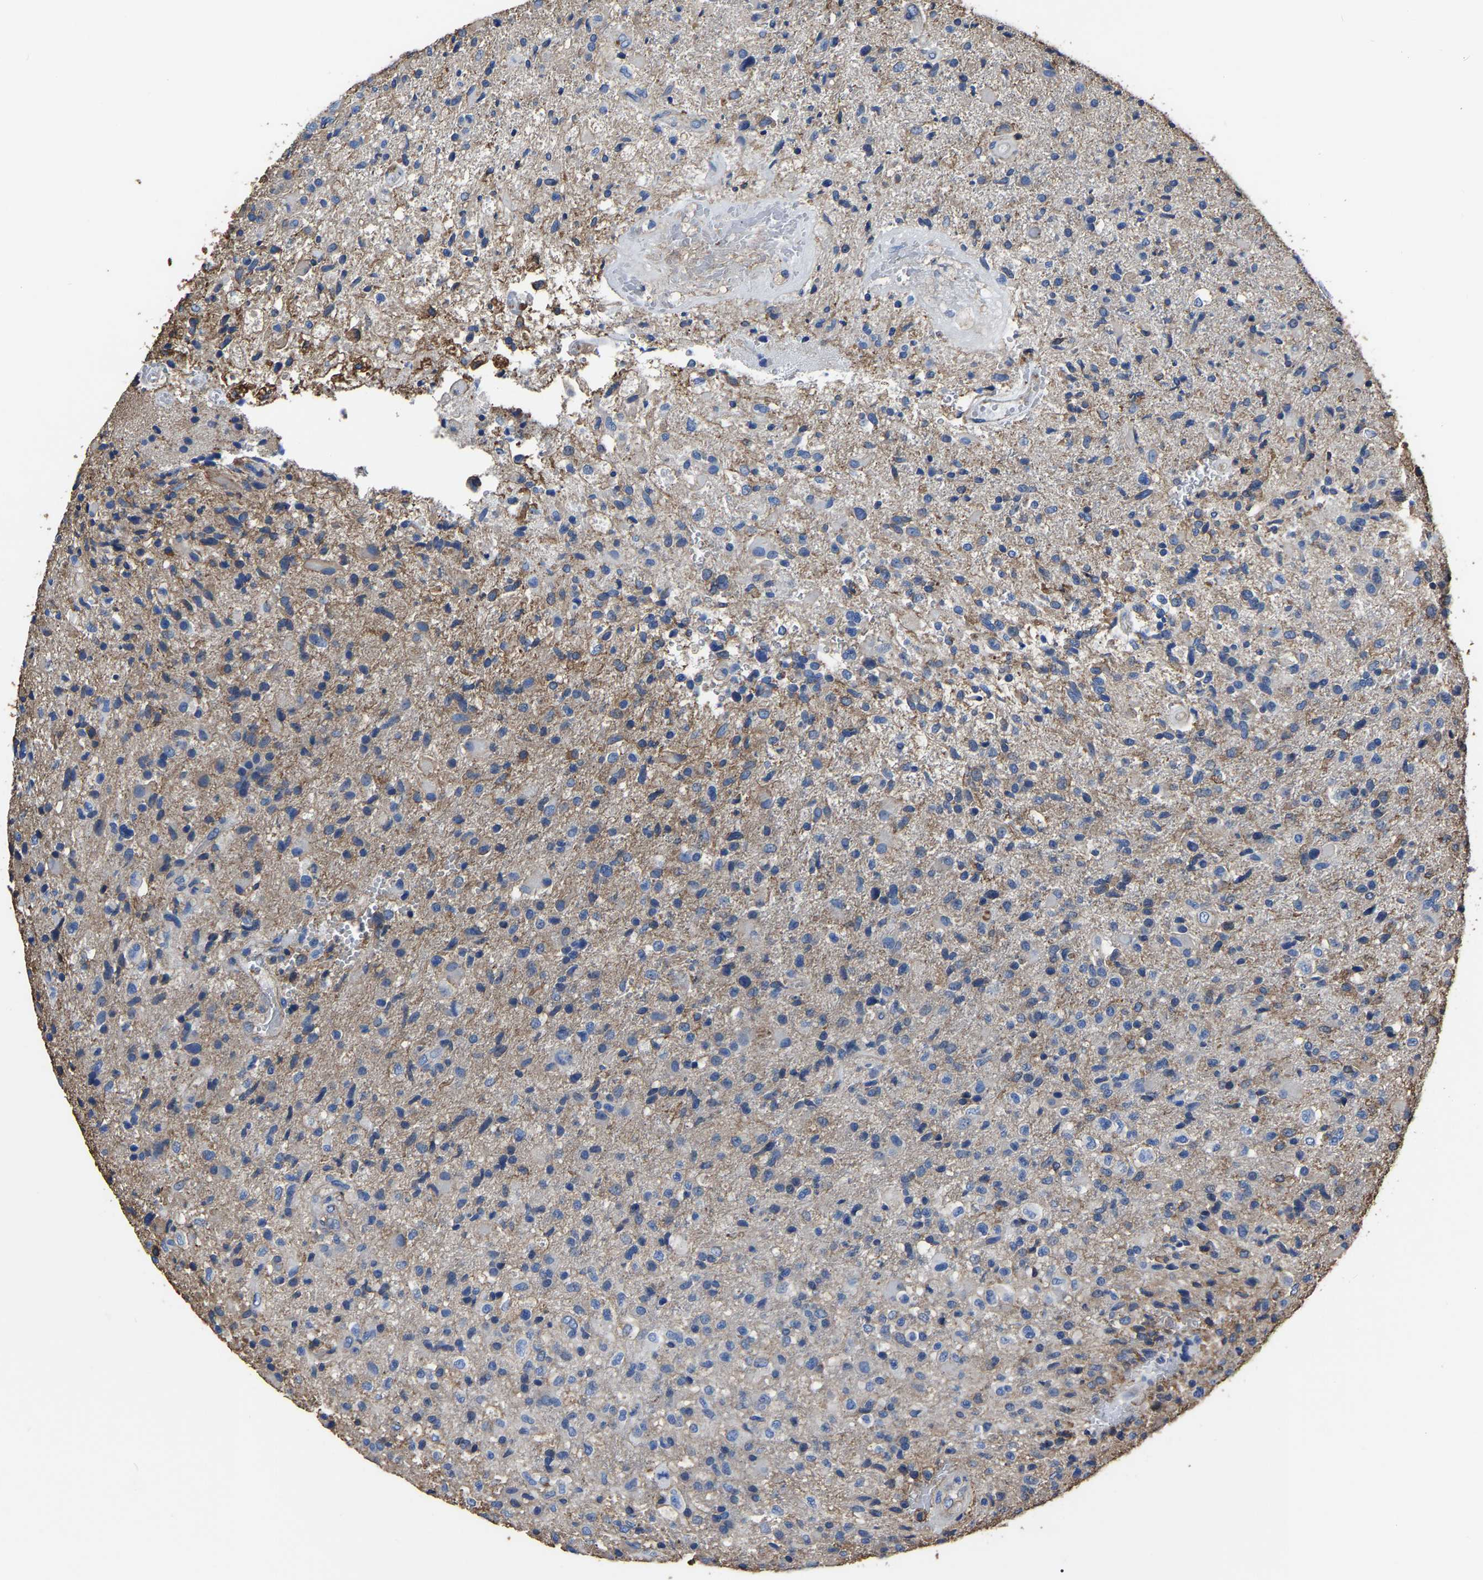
{"staining": {"intensity": "weak", "quantity": "<25%", "location": "cytoplasmic/membranous"}, "tissue": "glioma", "cell_type": "Tumor cells", "image_type": "cancer", "snomed": [{"axis": "morphology", "description": "Glioma, malignant, High grade"}, {"axis": "topography", "description": "Brain"}], "caption": "Immunohistochemistry (IHC) histopathology image of neoplastic tissue: glioma stained with DAB (3,3'-diaminobenzidine) displays no significant protein expression in tumor cells.", "gene": "ARMT1", "patient": {"sex": "male", "age": 72}}